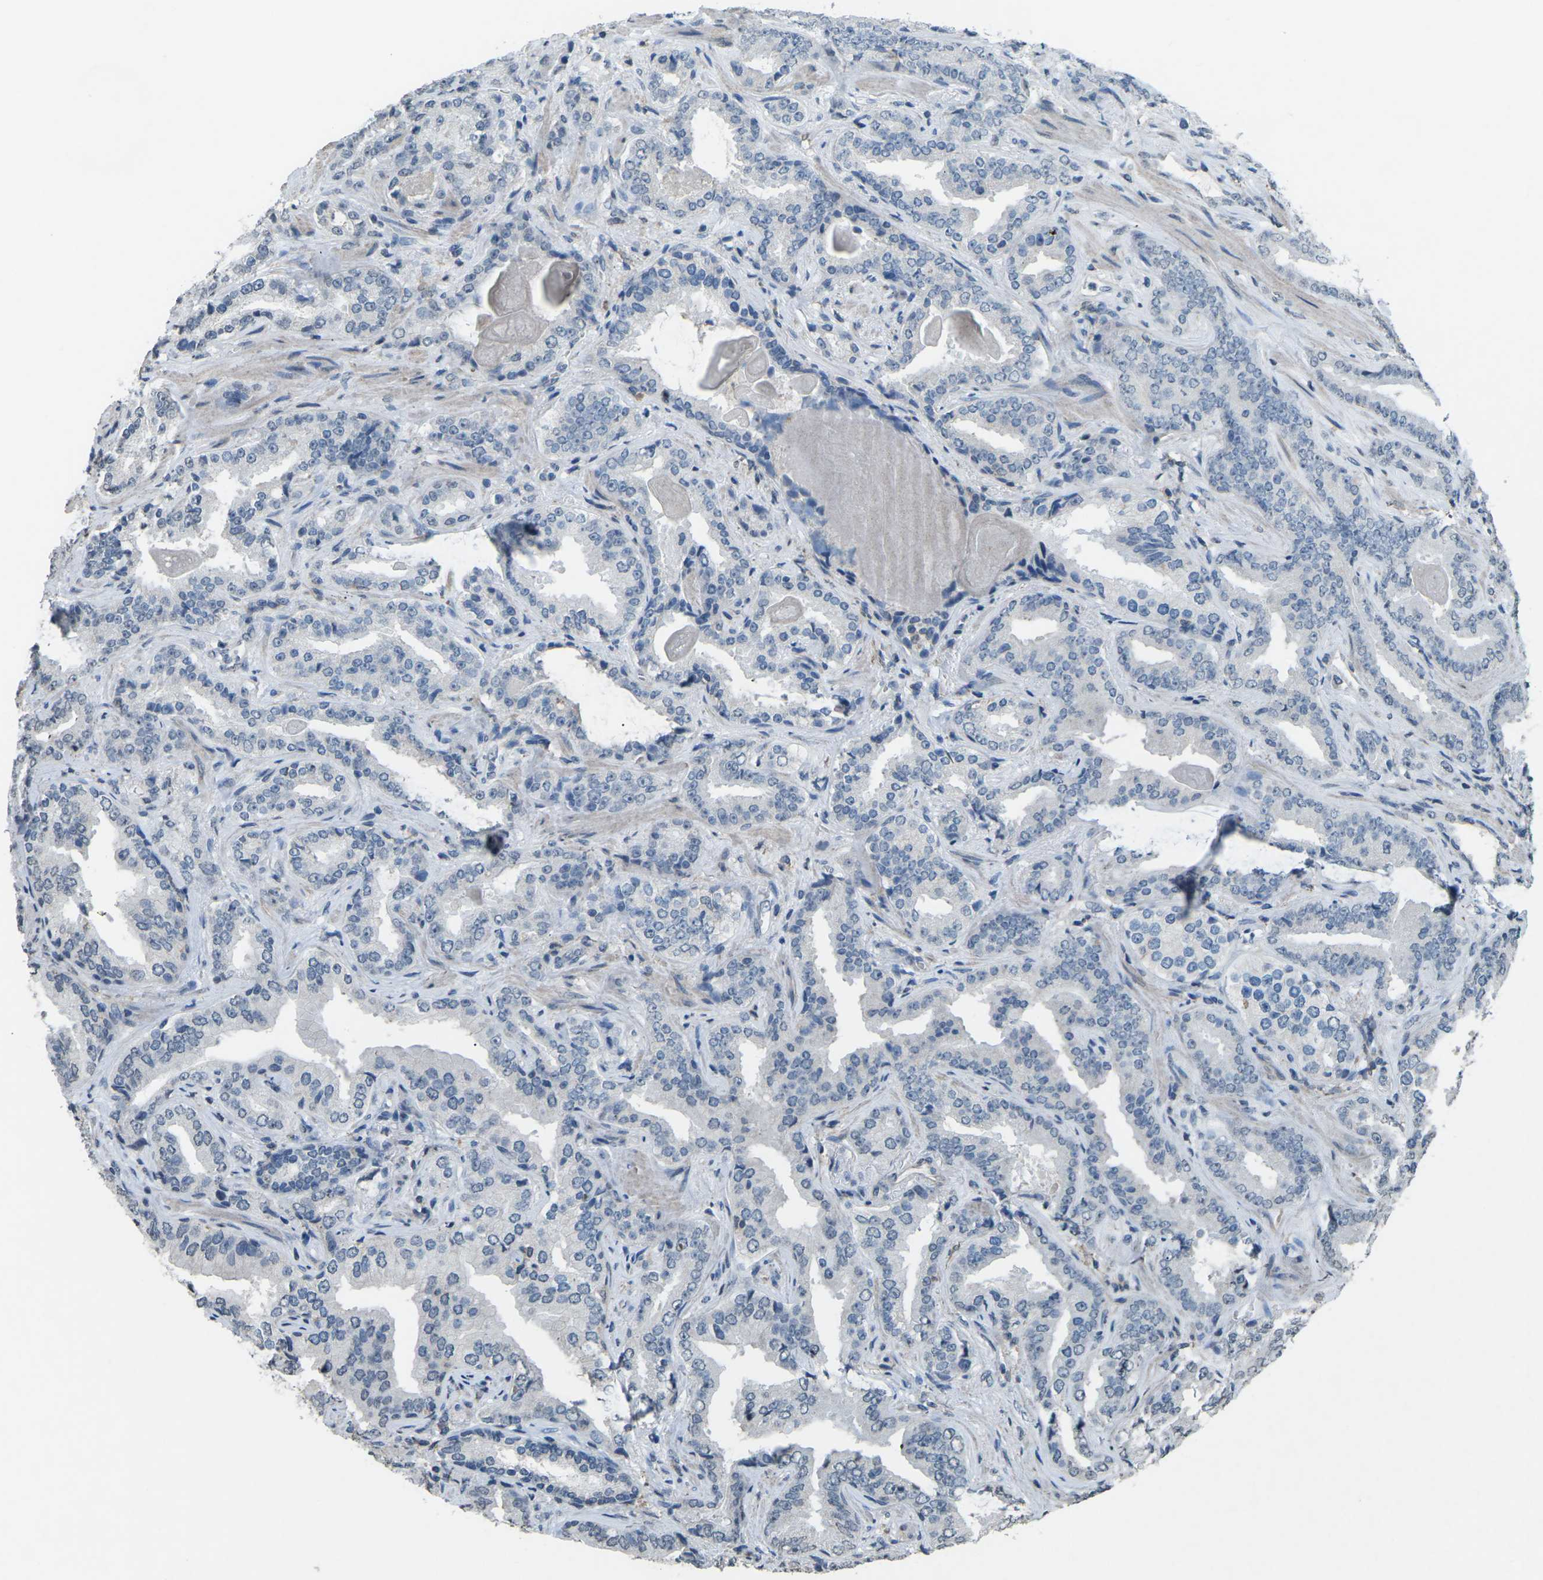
{"staining": {"intensity": "negative", "quantity": "none", "location": "none"}, "tissue": "prostate cancer", "cell_type": "Tumor cells", "image_type": "cancer", "snomed": [{"axis": "morphology", "description": "Adenocarcinoma, Low grade"}, {"axis": "topography", "description": "Prostate"}], "caption": "High power microscopy histopathology image of an immunohistochemistry (IHC) histopathology image of low-grade adenocarcinoma (prostate), revealing no significant staining in tumor cells.", "gene": "TFR2", "patient": {"sex": "male", "age": 60}}